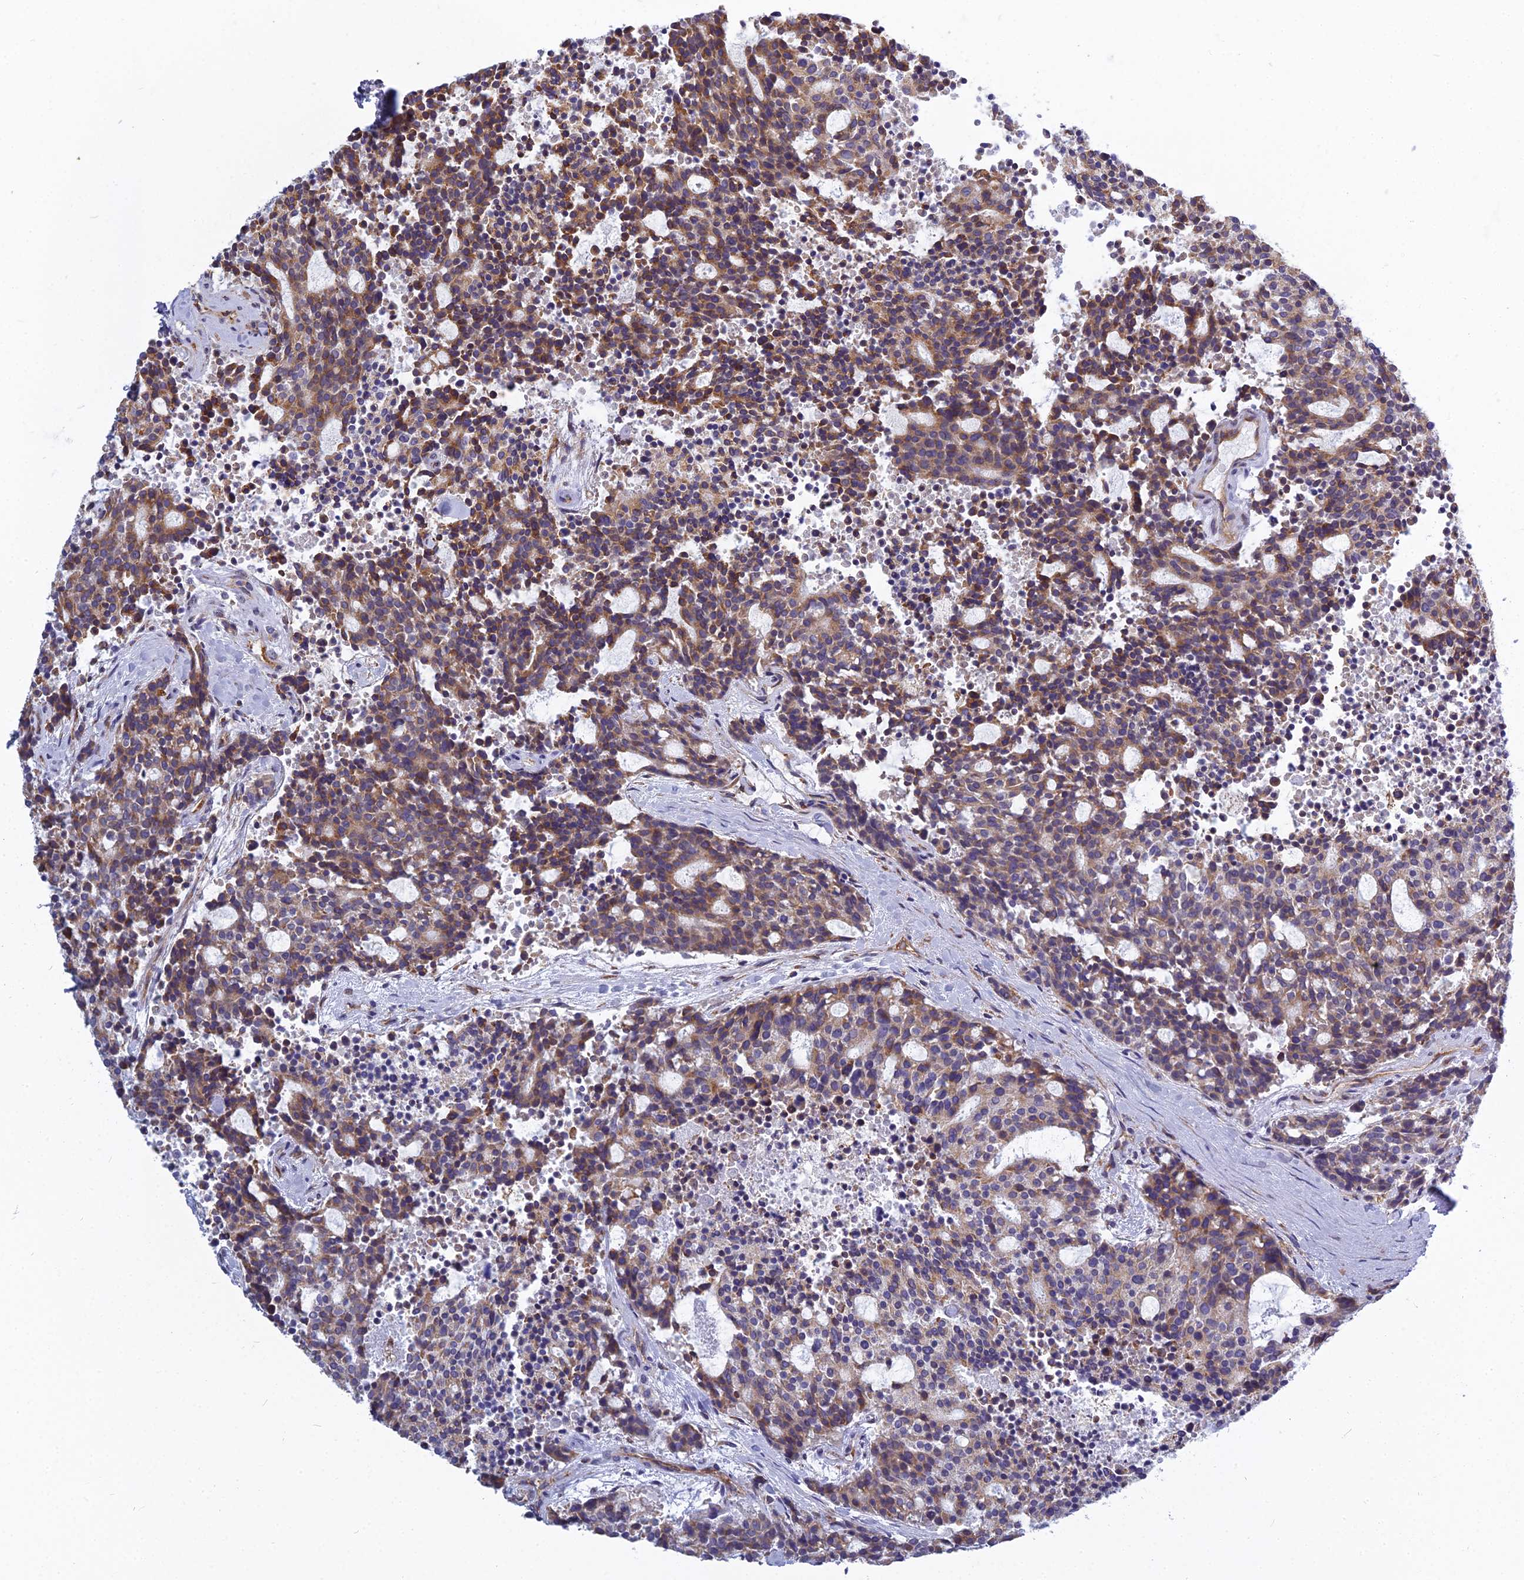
{"staining": {"intensity": "moderate", "quantity": ">75%", "location": "cytoplasmic/membranous"}, "tissue": "carcinoid", "cell_type": "Tumor cells", "image_type": "cancer", "snomed": [{"axis": "morphology", "description": "Carcinoid, malignant, NOS"}, {"axis": "topography", "description": "Pancreas"}], "caption": "A medium amount of moderate cytoplasmic/membranous positivity is present in about >75% of tumor cells in carcinoid tissue.", "gene": "KIAA1143", "patient": {"sex": "female", "age": 54}}